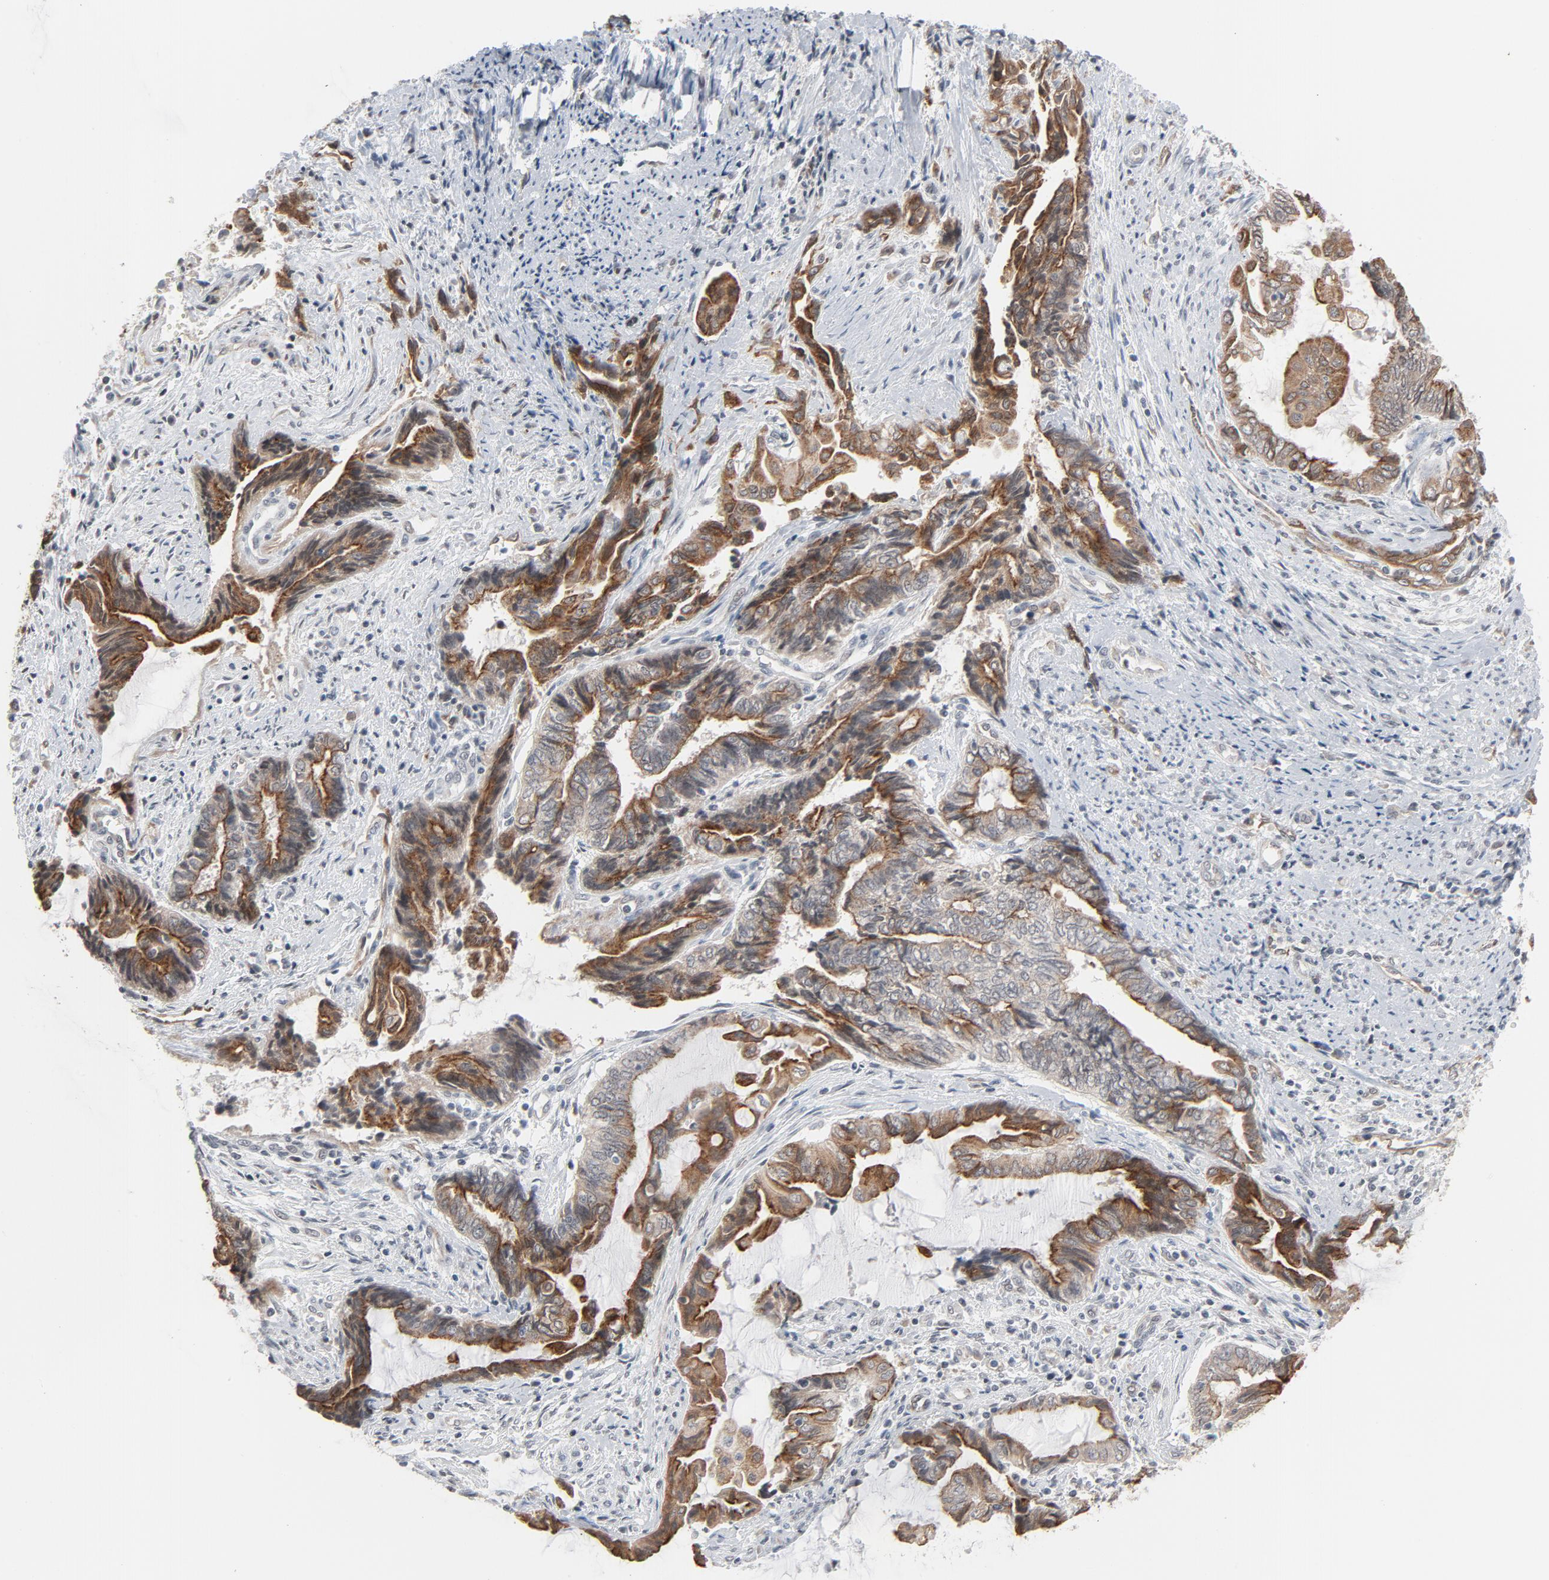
{"staining": {"intensity": "moderate", "quantity": ">75%", "location": "cytoplasmic/membranous"}, "tissue": "endometrial cancer", "cell_type": "Tumor cells", "image_type": "cancer", "snomed": [{"axis": "morphology", "description": "Adenocarcinoma, NOS"}, {"axis": "topography", "description": "Uterus"}, {"axis": "topography", "description": "Endometrium"}], "caption": "Immunohistochemistry (IHC) of endometrial cancer displays medium levels of moderate cytoplasmic/membranous expression in approximately >75% of tumor cells.", "gene": "ITPR3", "patient": {"sex": "female", "age": 70}}